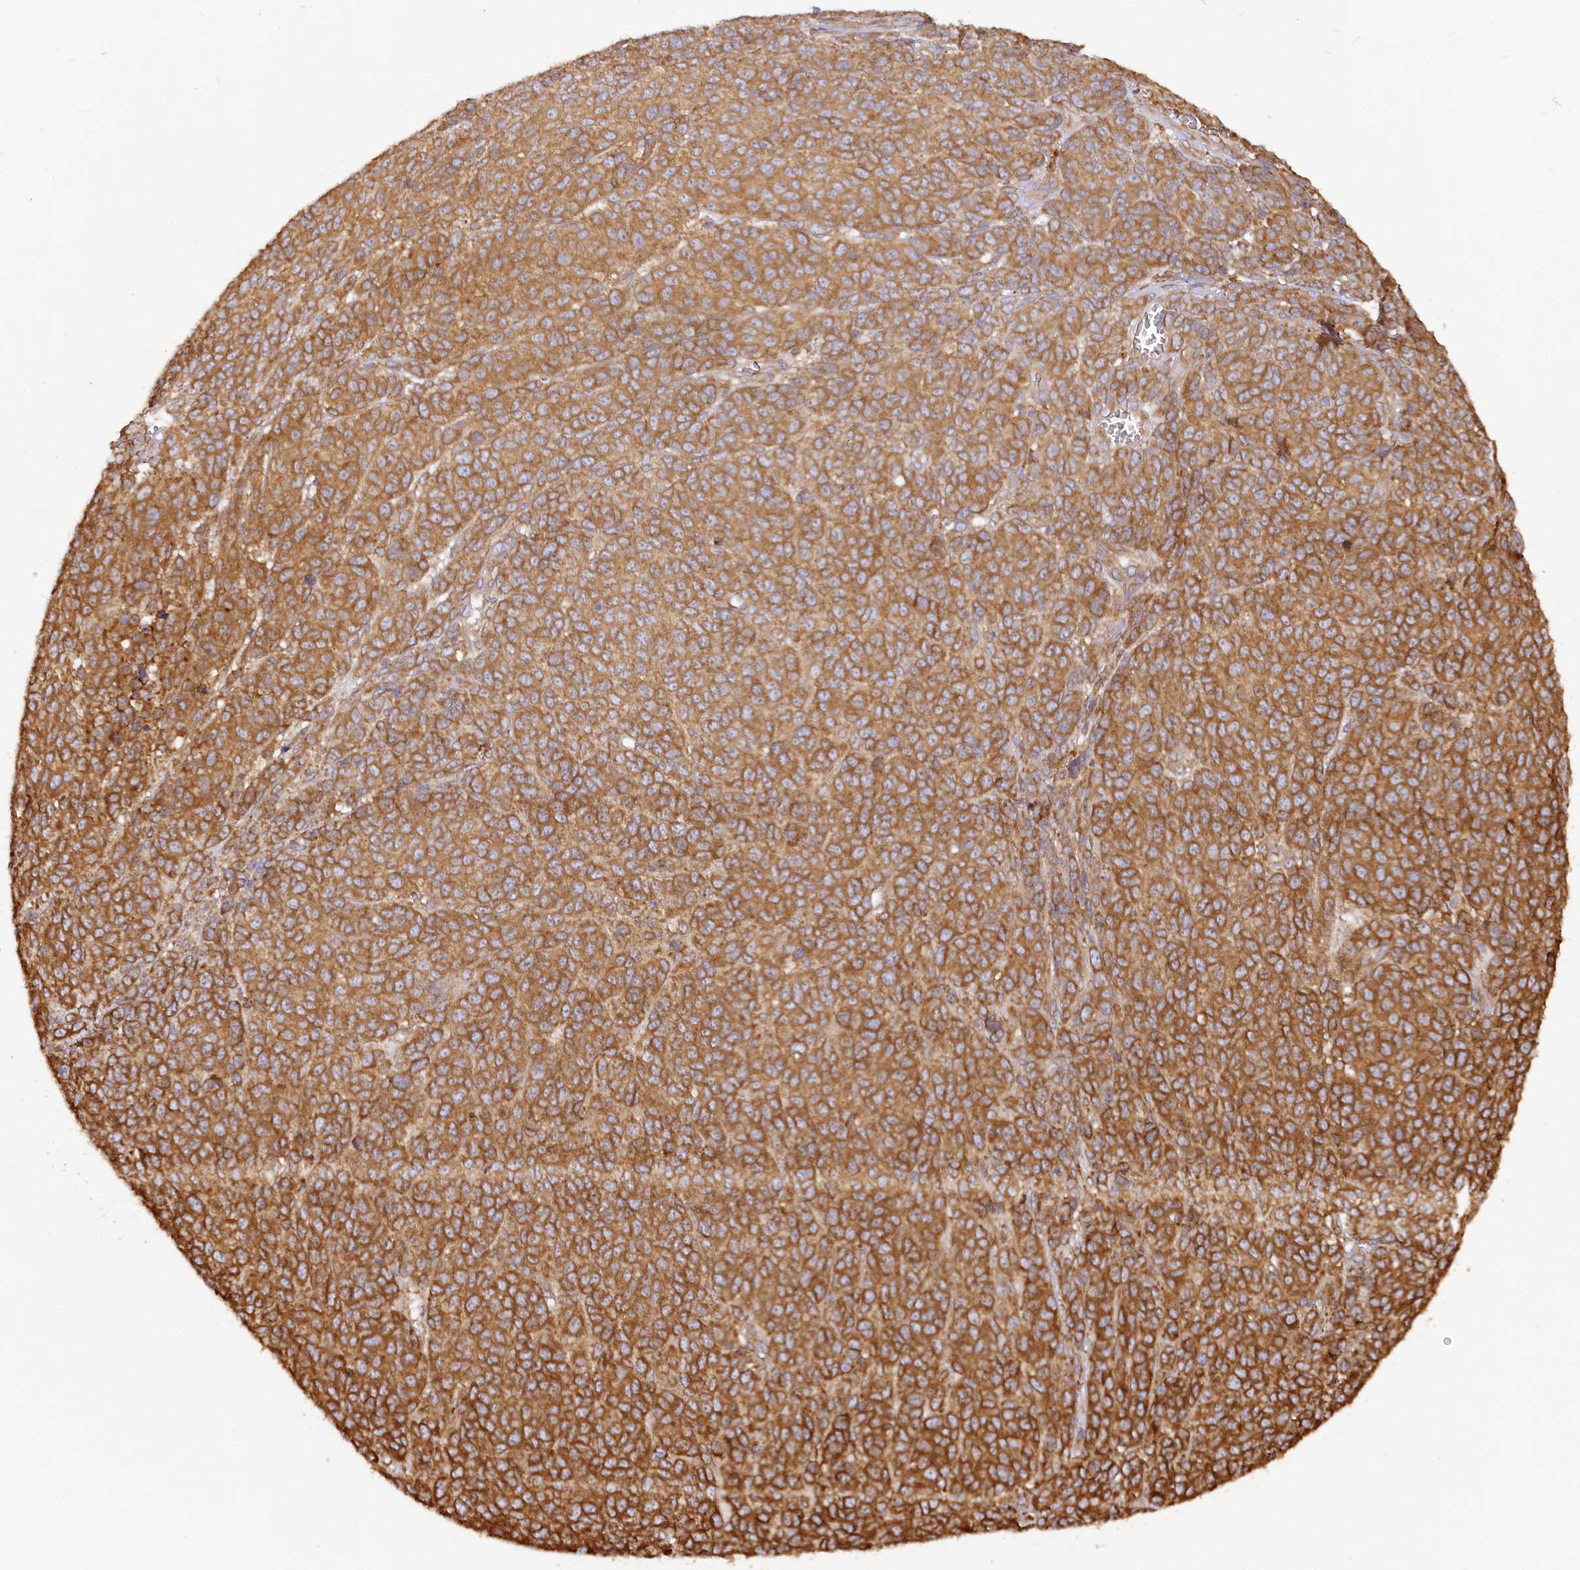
{"staining": {"intensity": "strong", "quantity": ">75%", "location": "cytoplasmic/membranous"}, "tissue": "melanoma", "cell_type": "Tumor cells", "image_type": "cancer", "snomed": [{"axis": "morphology", "description": "Malignant melanoma, NOS"}, {"axis": "topography", "description": "Skin"}], "caption": "Immunohistochemistry (IHC) (DAB) staining of melanoma reveals strong cytoplasmic/membranous protein staining in about >75% of tumor cells.", "gene": "ACAP2", "patient": {"sex": "male", "age": 49}}